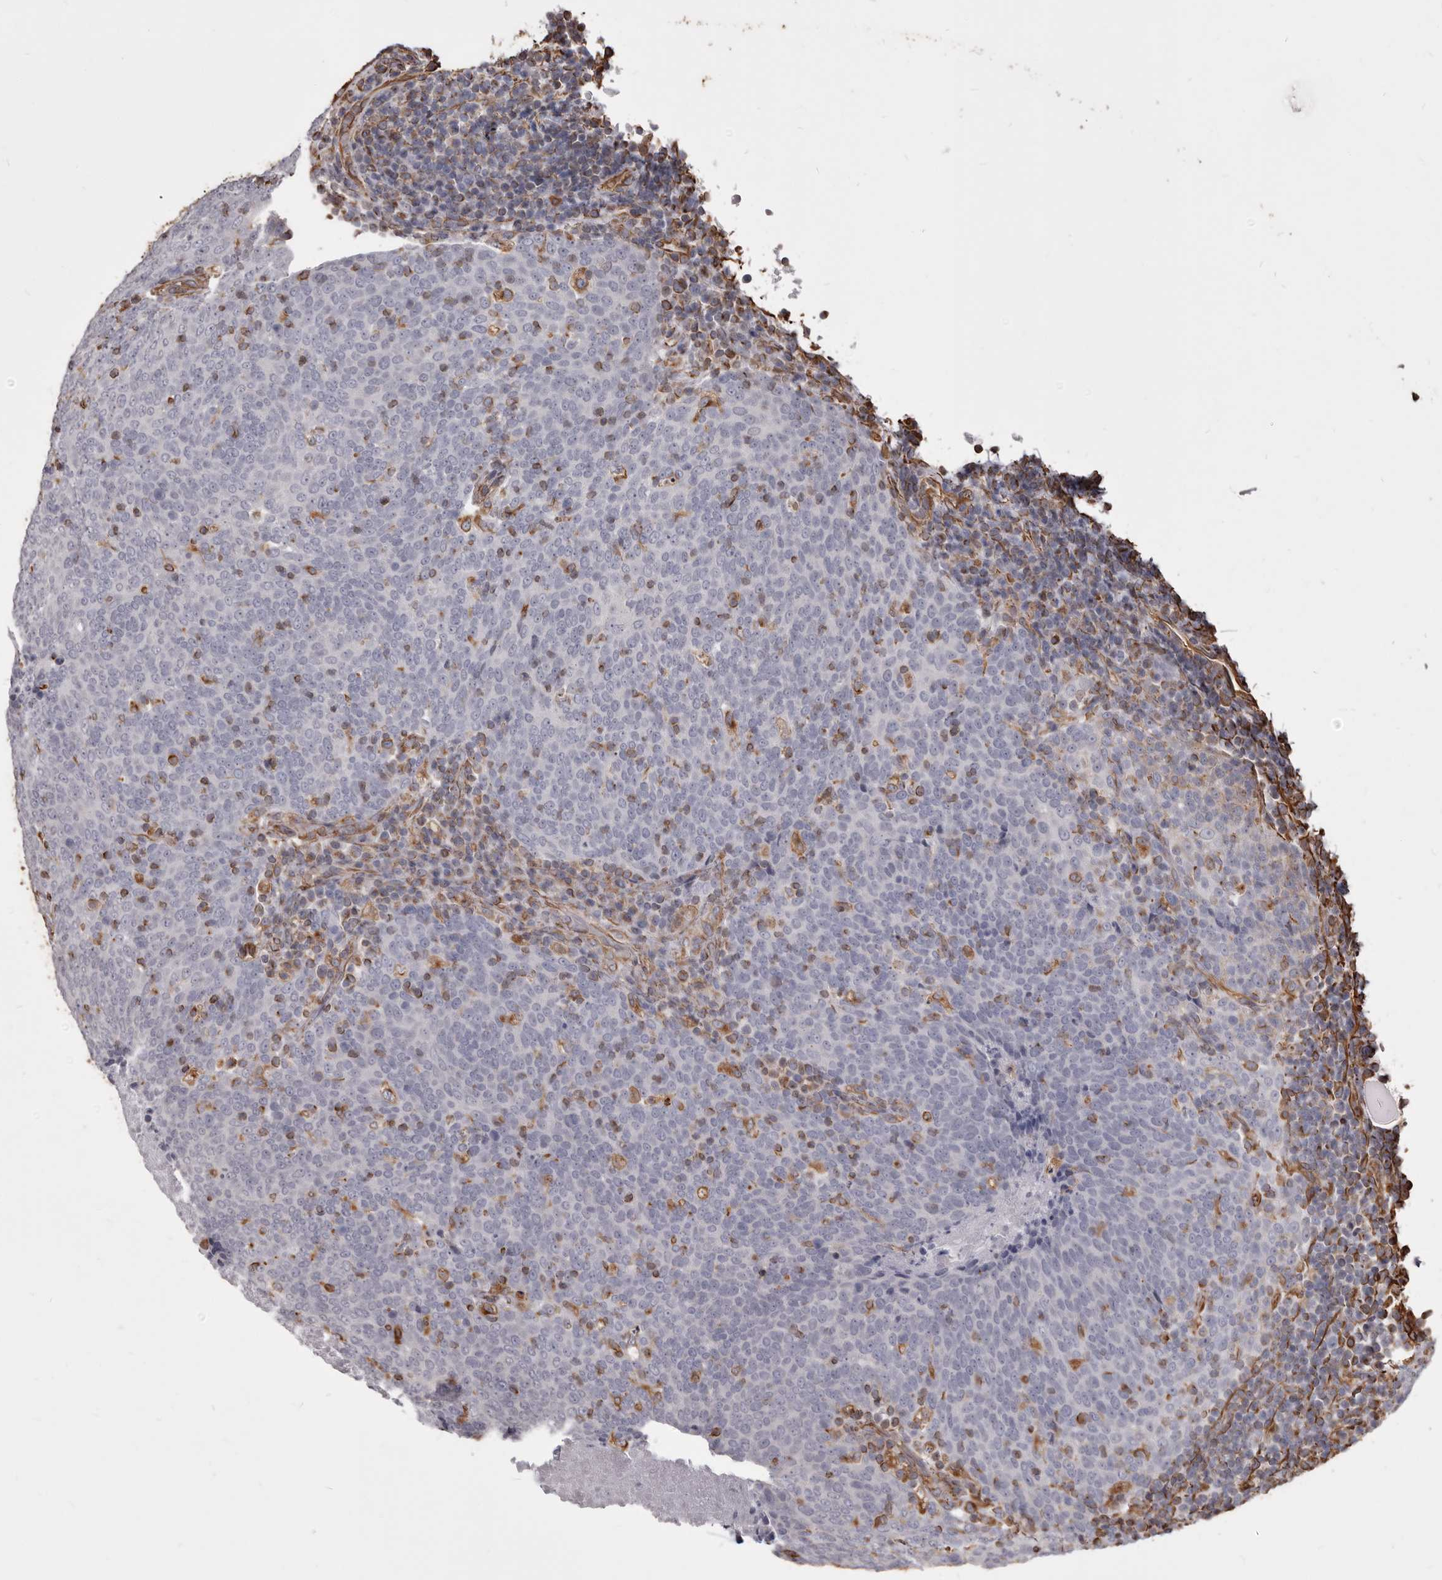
{"staining": {"intensity": "negative", "quantity": "none", "location": "none"}, "tissue": "head and neck cancer", "cell_type": "Tumor cells", "image_type": "cancer", "snomed": [{"axis": "morphology", "description": "Squamous cell carcinoma, NOS"}, {"axis": "morphology", "description": "Squamous cell carcinoma, metastatic, NOS"}, {"axis": "topography", "description": "Lymph node"}, {"axis": "topography", "description": "Head-Neck"}], "caption": "This is an IHC micrograph of head and neck squamous cell carcinoma. There is no positivity in tumor cells.", "gene": "MTURN", "patient": {"sex": "male", "age": 62}}